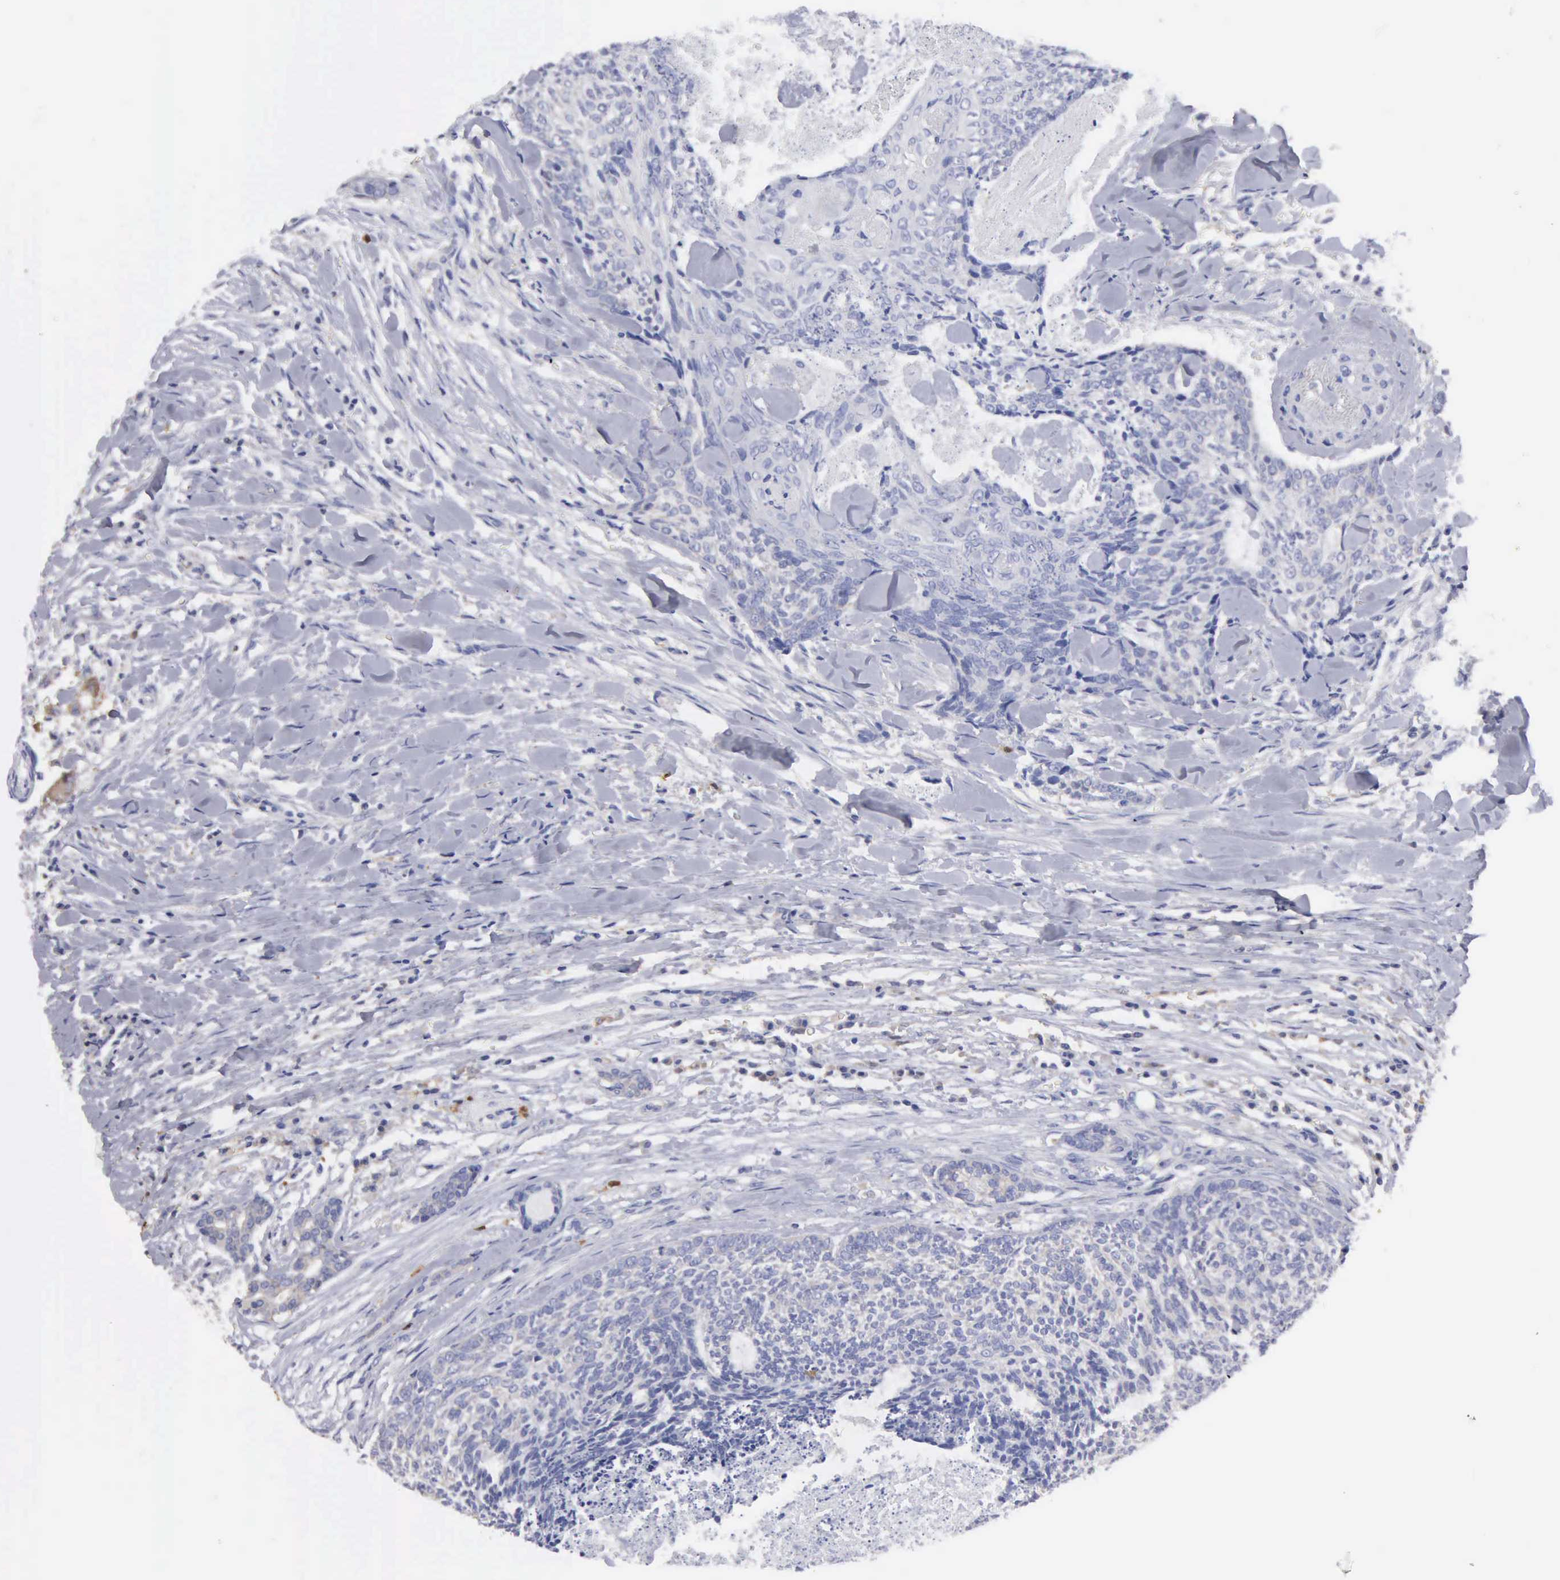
{"staining": {"intensity": "negative", "quantity": "none", "location": "none"}, "tissue": "head and neck cancer", "cell_type": "Tumor cells", "image_type": "cancer", "snomed": [{"axis": "morphology", "description": "Squamous cell carcinoma, NOS"}, {"axis": "topography", "description": "Salivary gland"}, {"axis": "topography", "description": "Head-Neck"}], "caption": "The immunohistochemistry (IHC) histopathology image has no significant expression in tumor cells of squamous cell carcinoma (head and neck) tissue. Brightfield microscopy of immunohistochemistry stained with DAB (3,3'-diaminobenzidine) (brown) and hematoxylin (blue), captured at high magnification.", "gene": "G6PD", "patient": {"sex": "male", "age": 70}}